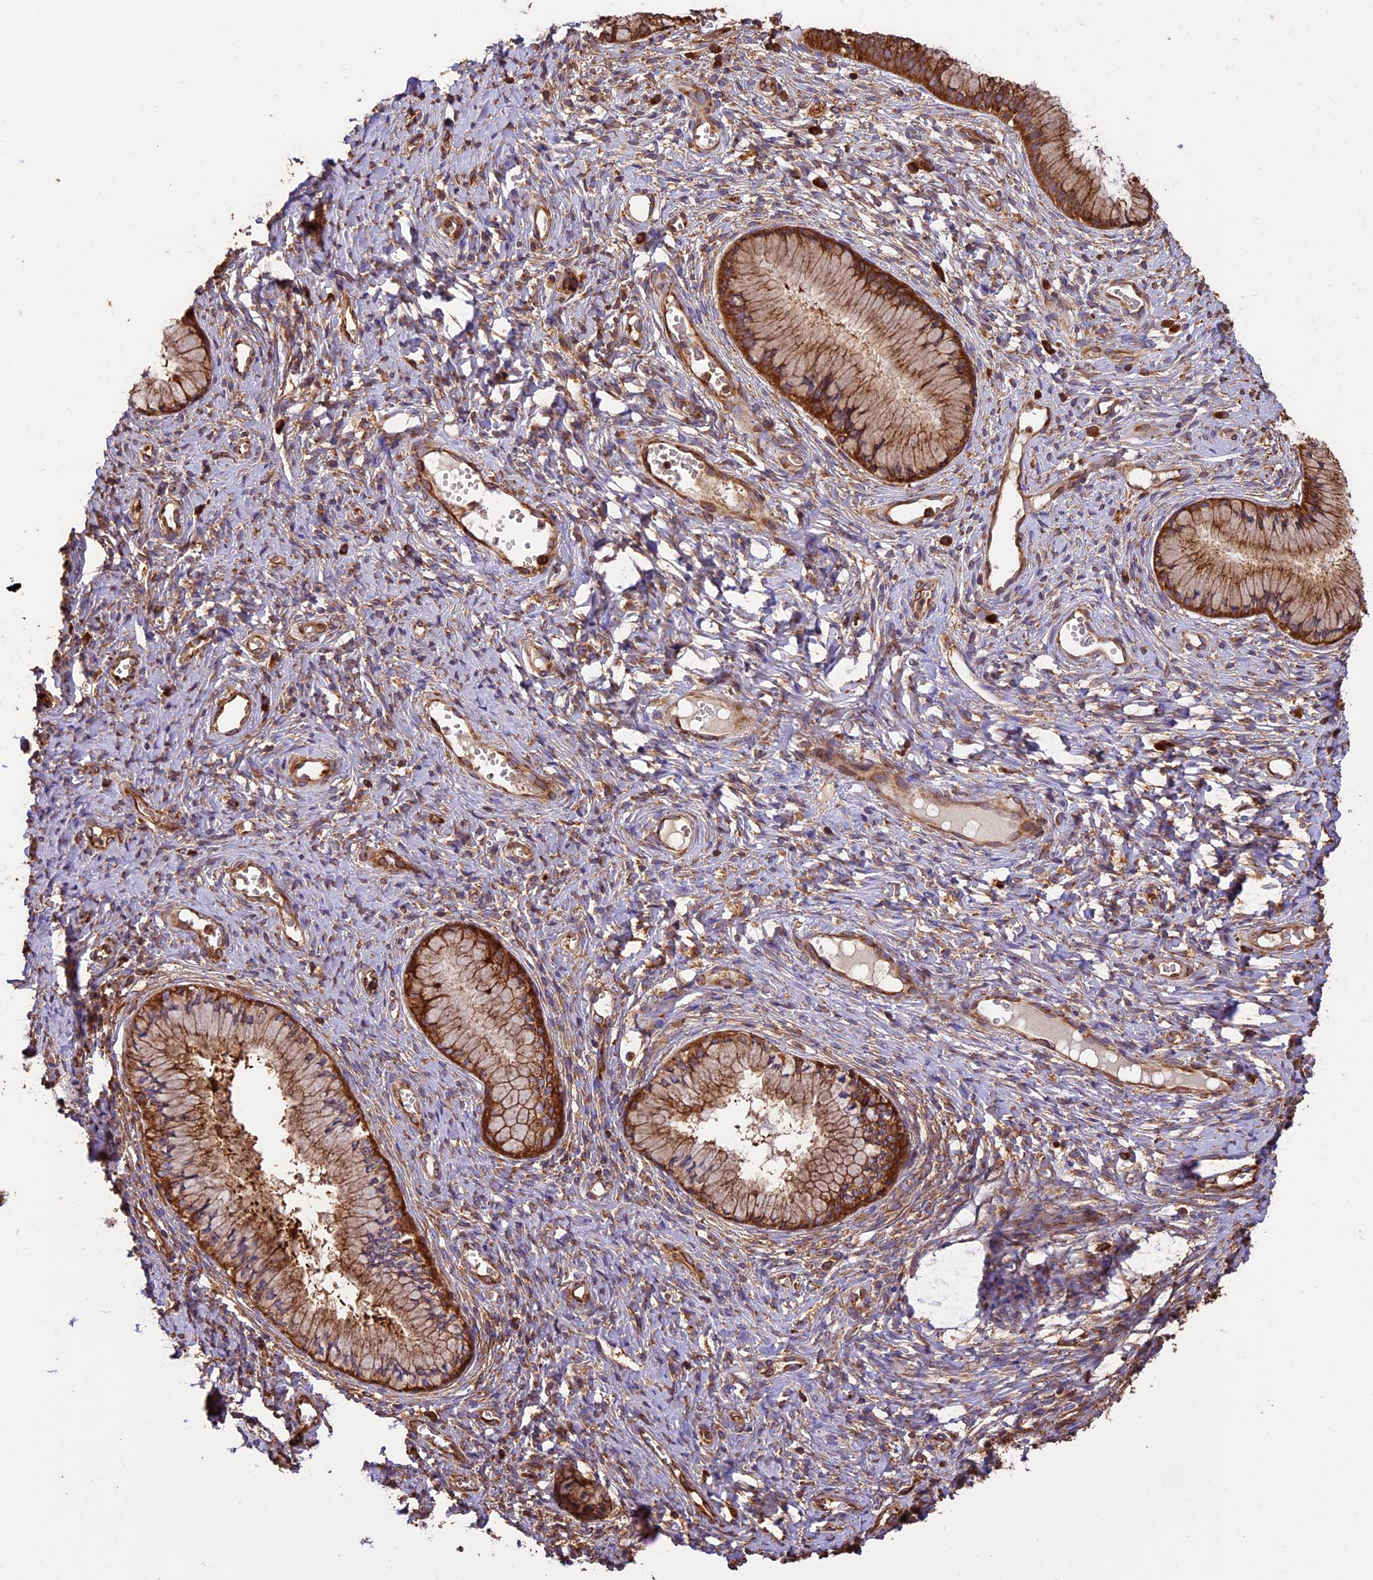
{"staining": {"intensity": "moderate", "quantity": ">75%", "location": "cytoplasmic/membranous"}, "tissue": "cervix", "cell_type": "Glandular cells", "image_type": "normal", "snomed": [{"axis": "morphology", "description": "Normal tissue, NOS"}, {"axis": "topography", "description": "Cervix"}], "caption": "Immunohistochemical staining of unremarkable cervix shows medium levels of moderate cytoplasmic/membranous expression in about >75% of glandular cells.", "gene": "KARS1", "patient": {"sex": "female", "age": 42}}